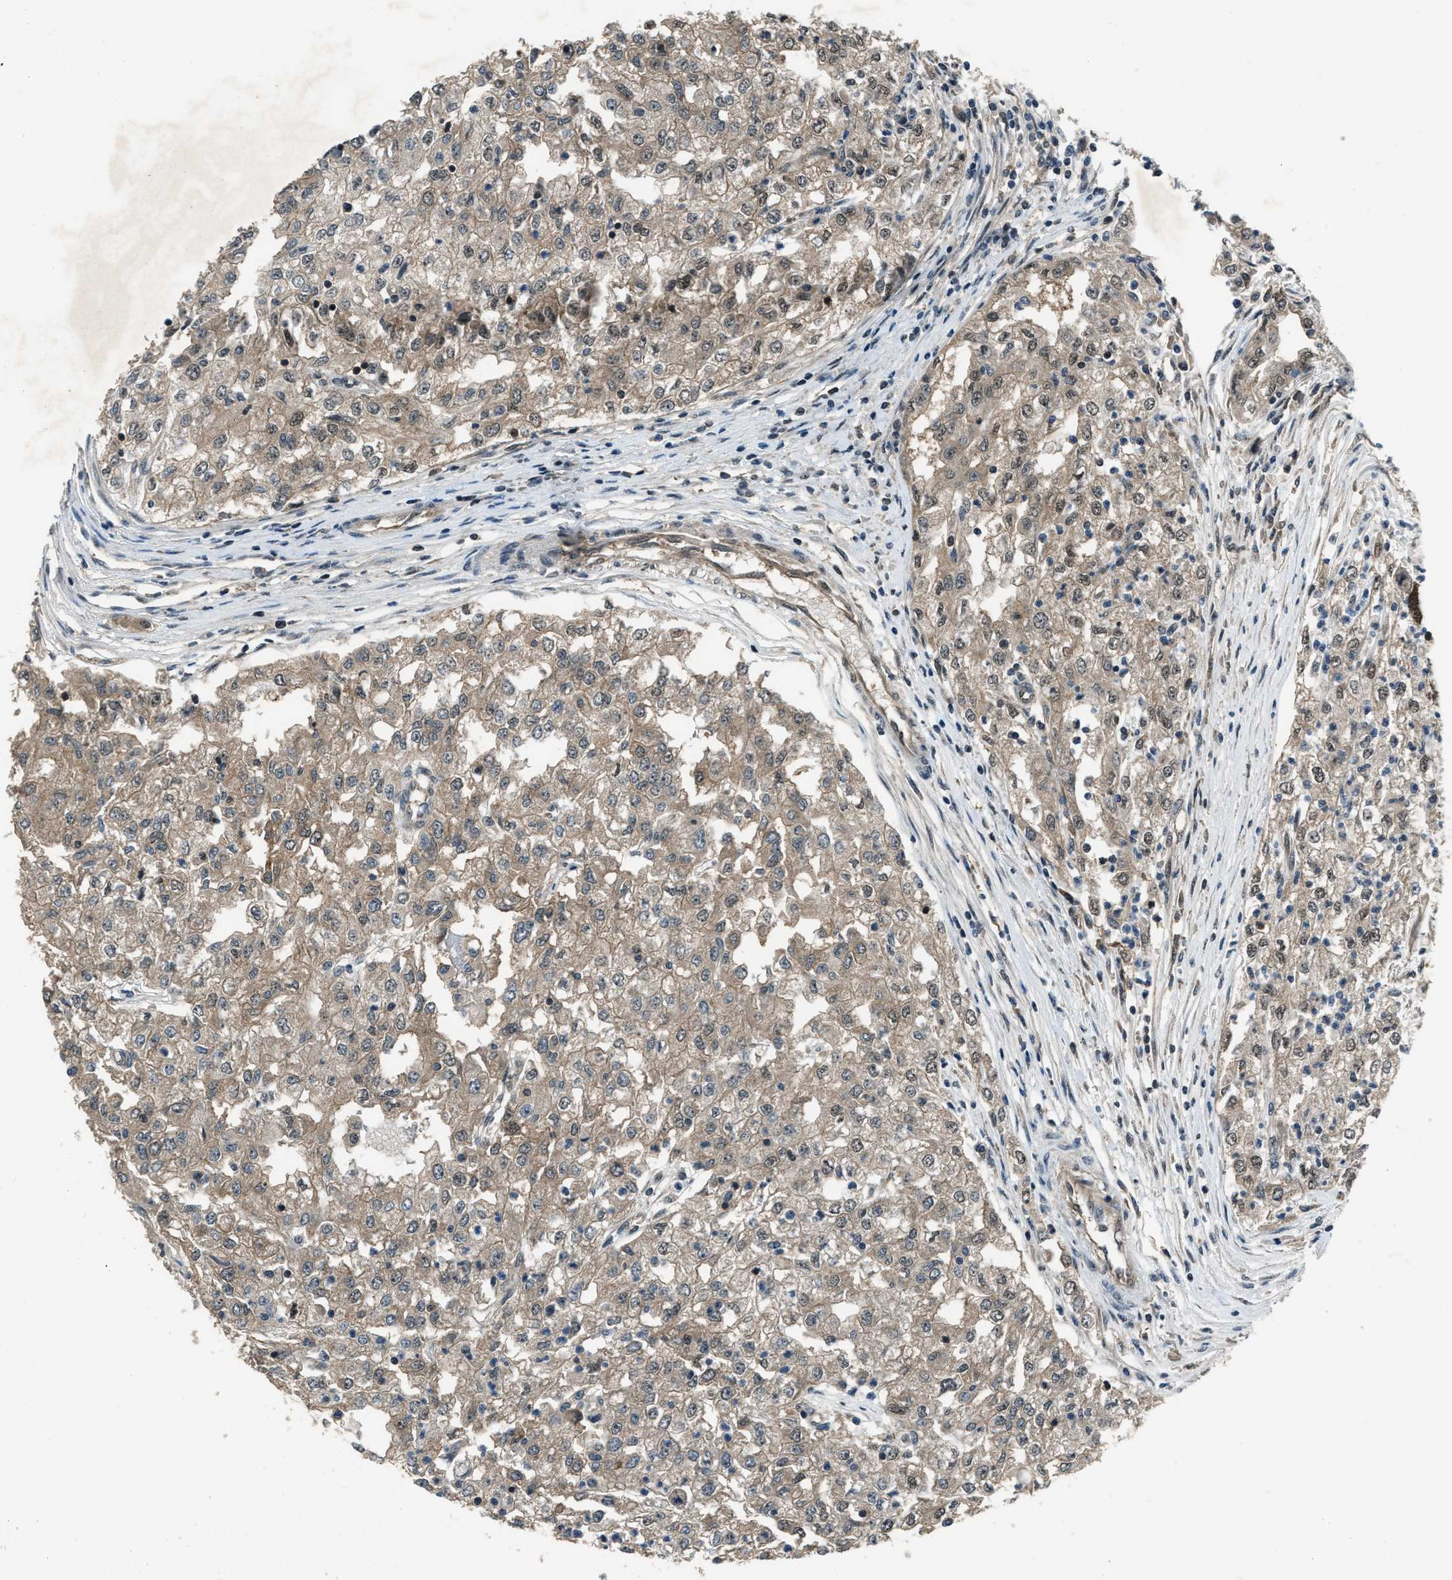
{"staining": {"intensity": "weak", "quantity": ">75%", "location": "cytoplasmic/membranous"}, "tissue": "renal cancer", "cell_type": "Tumor cells", "image_type": "cancer", "snomed": [{"axis": "morphology", "description": "Adenocarcinoma, NOS"}, {"axis": "topography", "description": "Kidney"}], "caption": "This is an image of IHC staining of renal cancer (adenocarcinoma), which shows weak staining in the cytoplasmic/membranous of tumor cells.", "gene": "NUDCD3", "patient": {"sex": "female", "age": 54}}